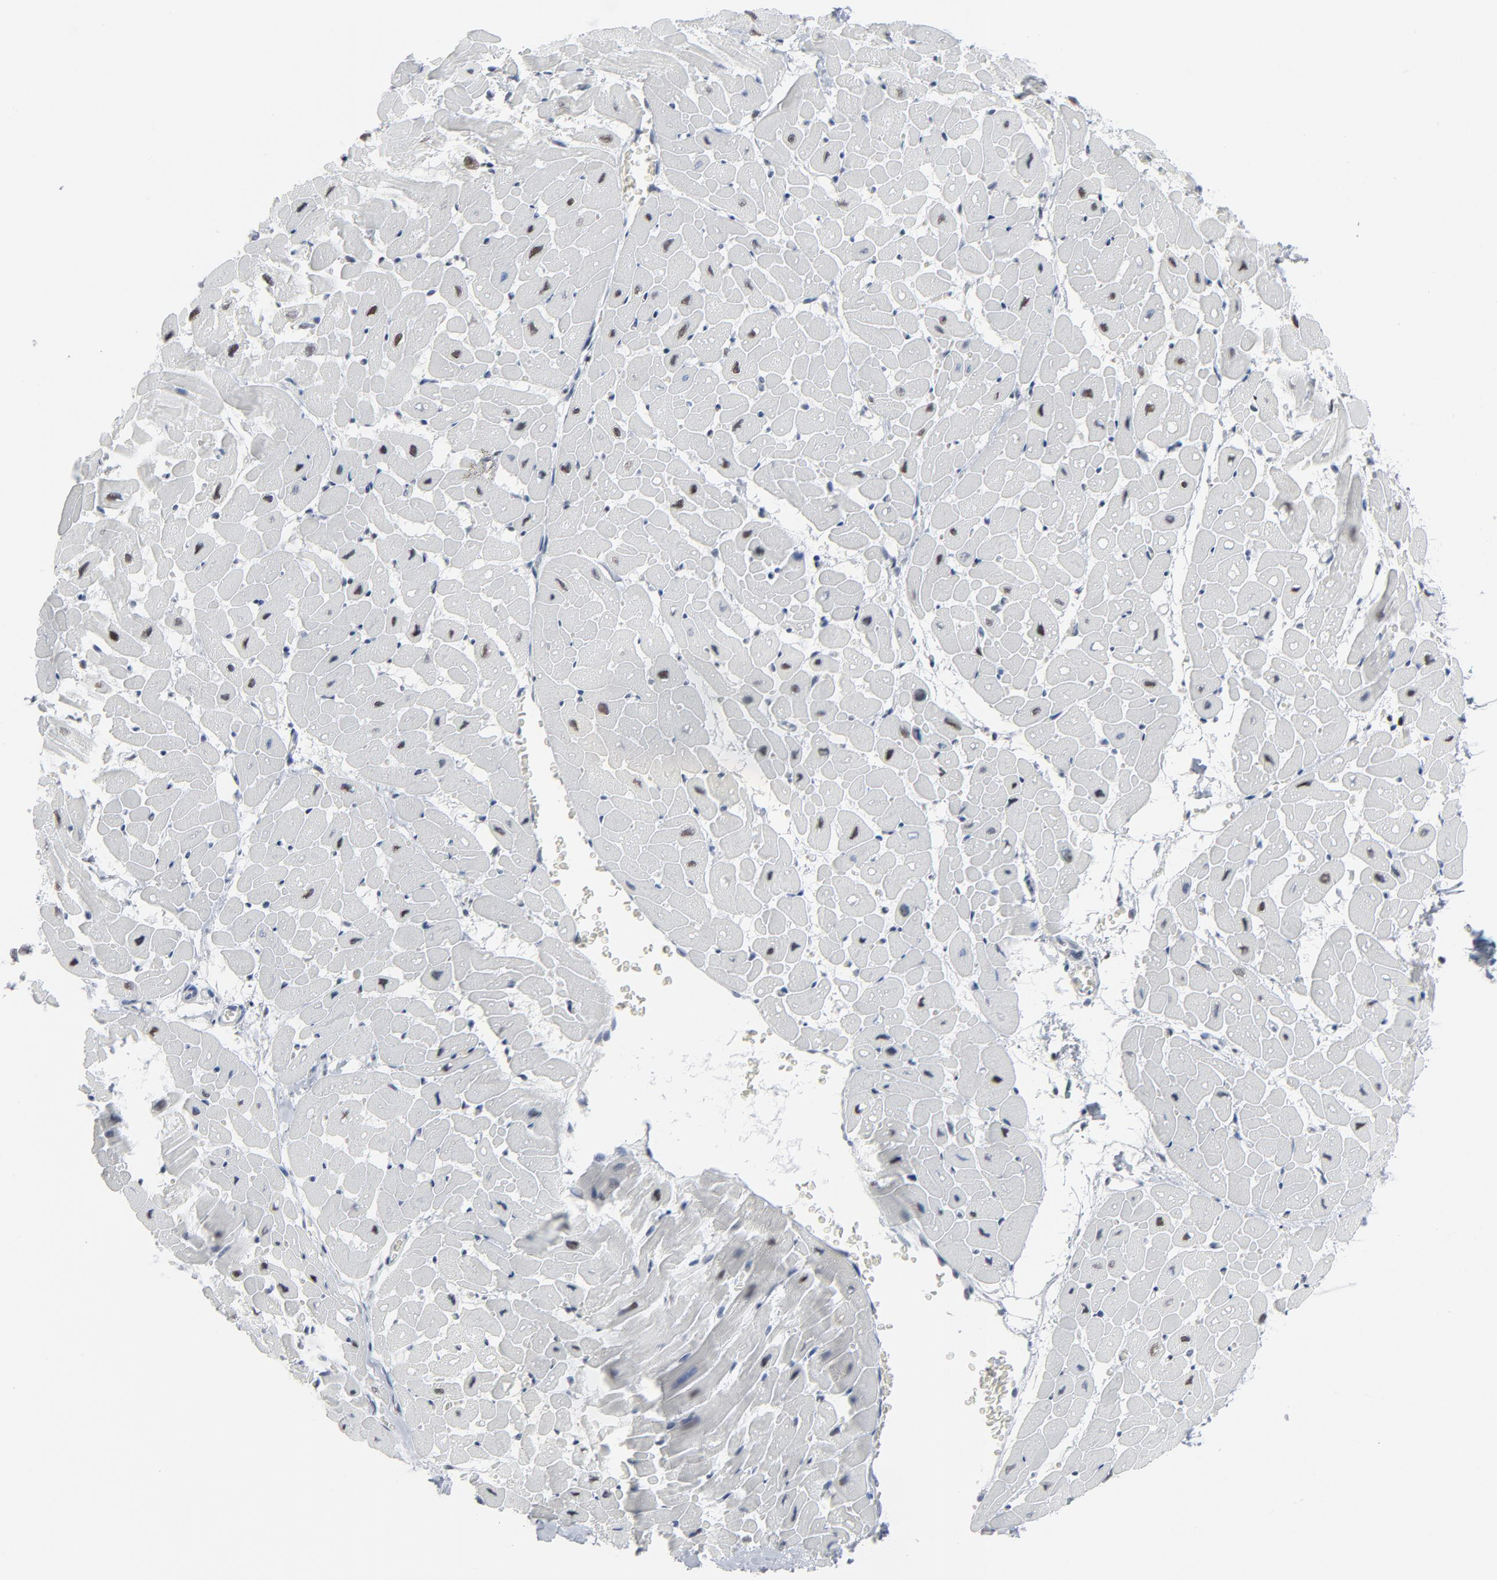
{"staining": {"intensity": "moderate", "quantity": ">75%", "location": "nuclear"}, "tissue": "heart muscle", "cell_type": "Cardiomyocytes", "image_type": "normal", "snomed": [{"axis": "morphology", "description": "Normal tissue, NOS"}, {"axis": "topography", "description": "Heart"}], "caption": "The image shows staining of benign heart muscle, revealing moderate nuclear protein staining (brown color) within cardiomyocytes.", "gene": "SIRT1", "patient": {"sex": "male", "age": 45}}